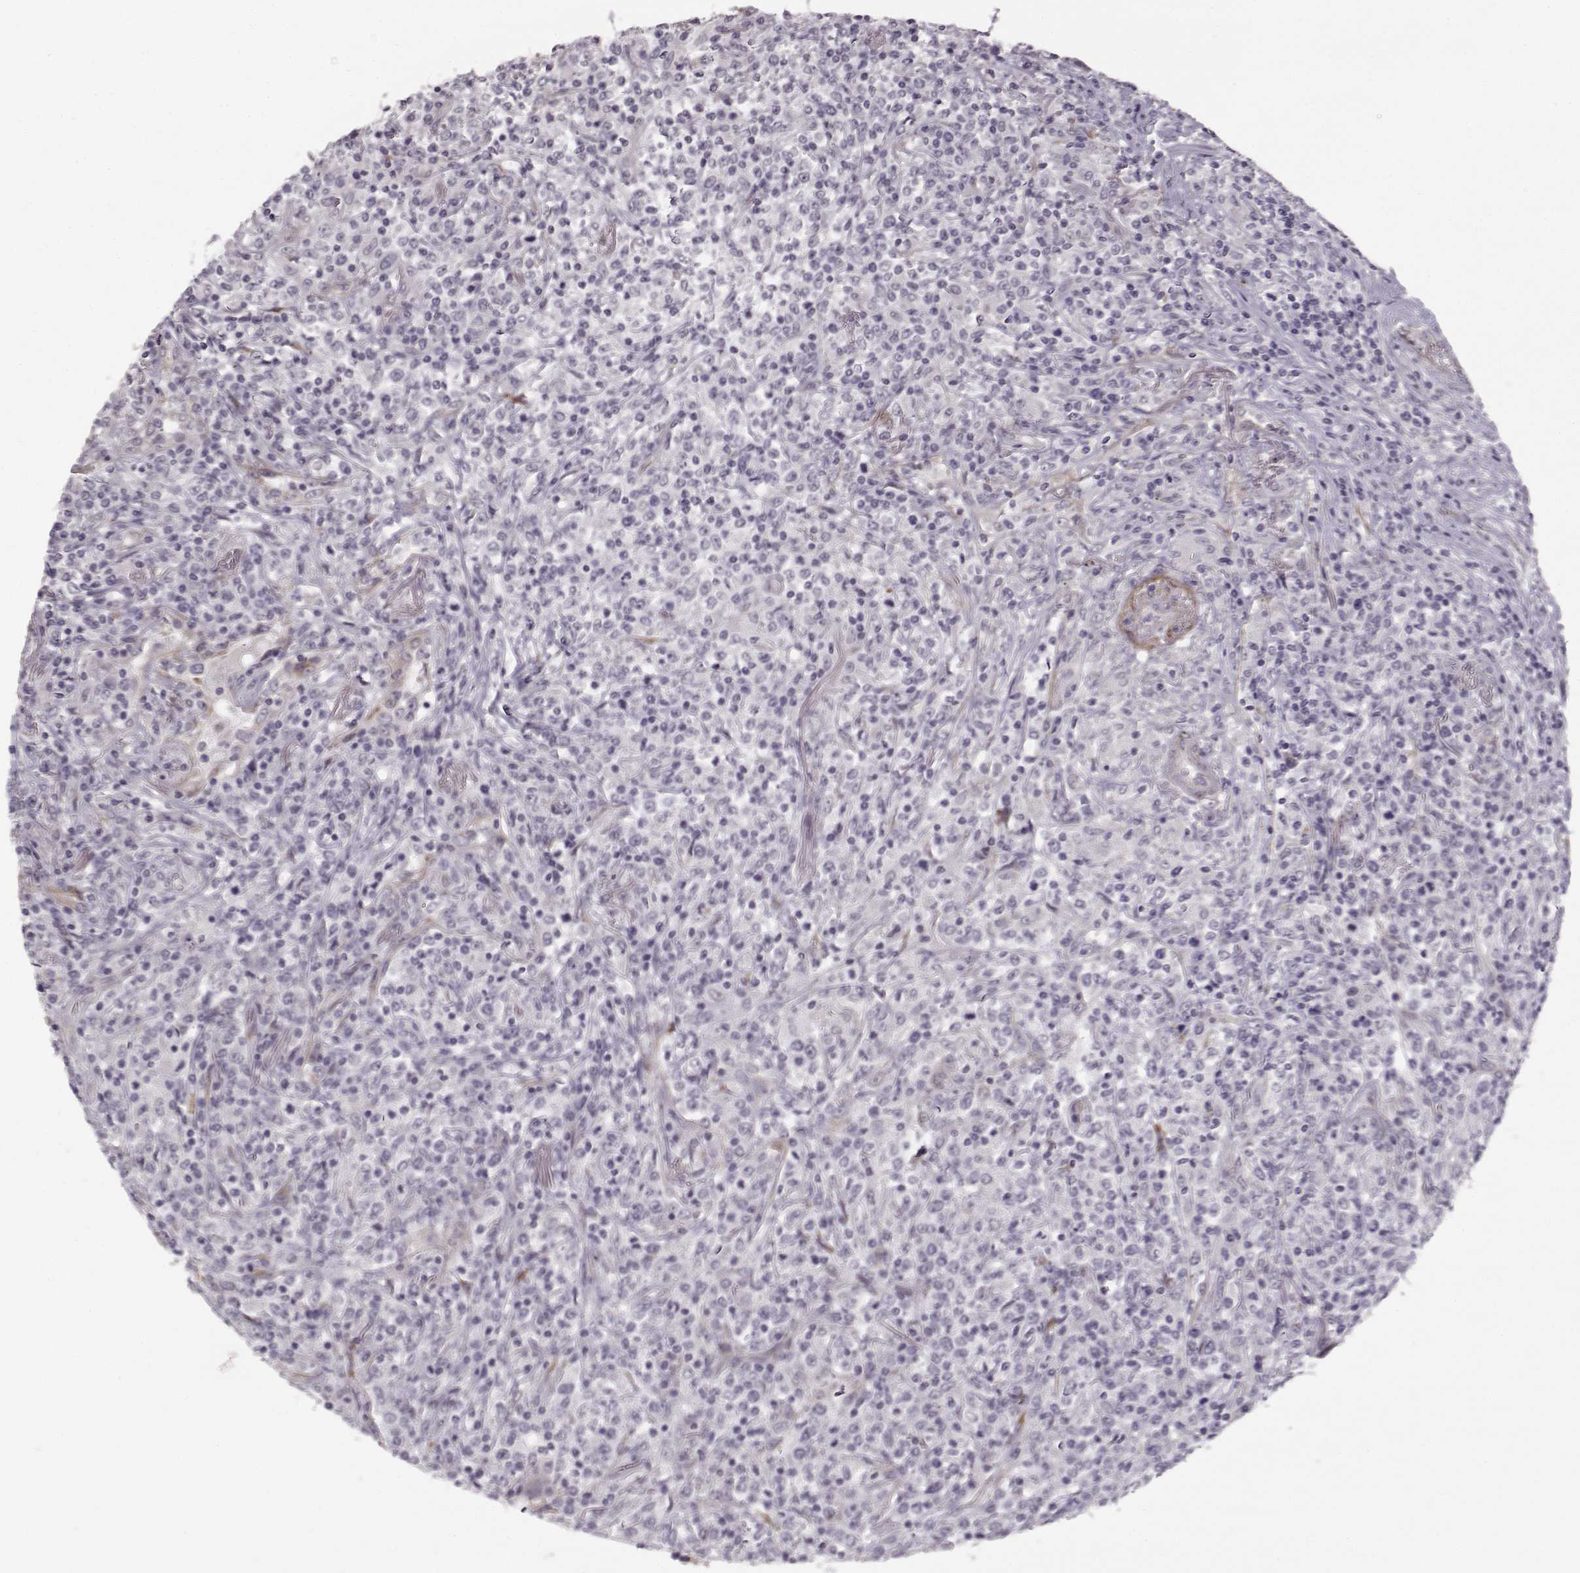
{"staining": {"intensity": "negative", "quantity": "none", "location": "none"}, "tissue": "lymphoma", "cell_type": "Tumor cells", "image_type": "cancer", "snomed": [{"axis": "morphology", "description": "Malignant lymphoma, non-Hodgkin's type, High grade"}, {"axis": "topography", "description": "Lung"}], "caption": "Tumor cells are negative for protein expression in human high-grade malignant lymphoma, non-Hodgkin's type.", "gene": "LAMB2", "patient": {"sex": "male", "age": 79}}